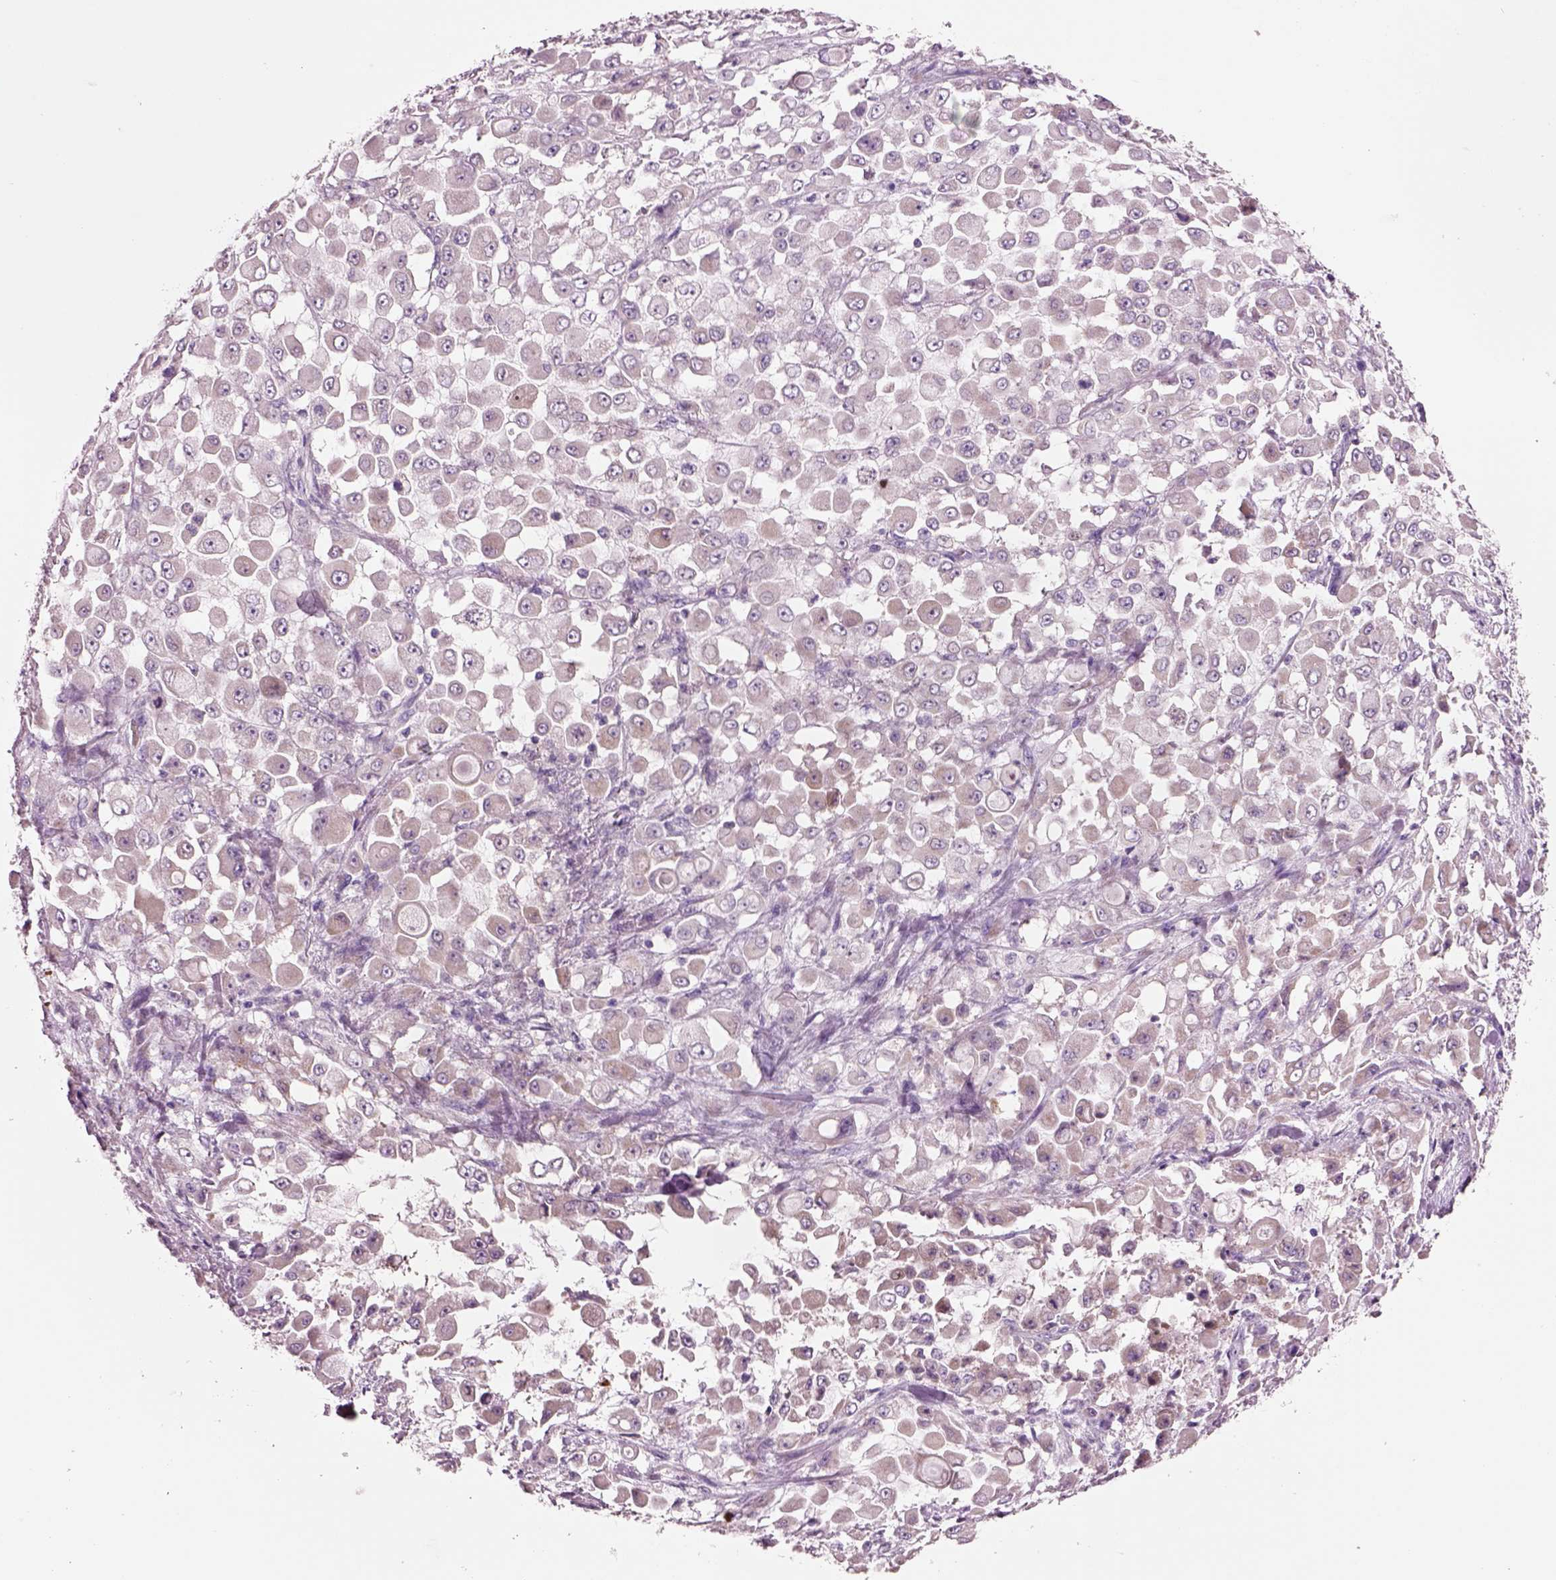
{"staining": {"intensity": "negative", "quantity": "none", "location": "none"}, "tissue": "stomach cancer", "cell_type": "Tumor cells", "image_type": "cancer", "snomed": [{"axis": "morphology", "description": "Adenocarcinoma, NOS"}, {"axis": "topography", "description": "Stomach"}], "caption": "Immunohistochemical staining of human stomach cancer (adenocarcinoma) displays no significant staining in tumor cells.", "gene": "PLPP7", "patient": {"sex": "female", "age": 76}}